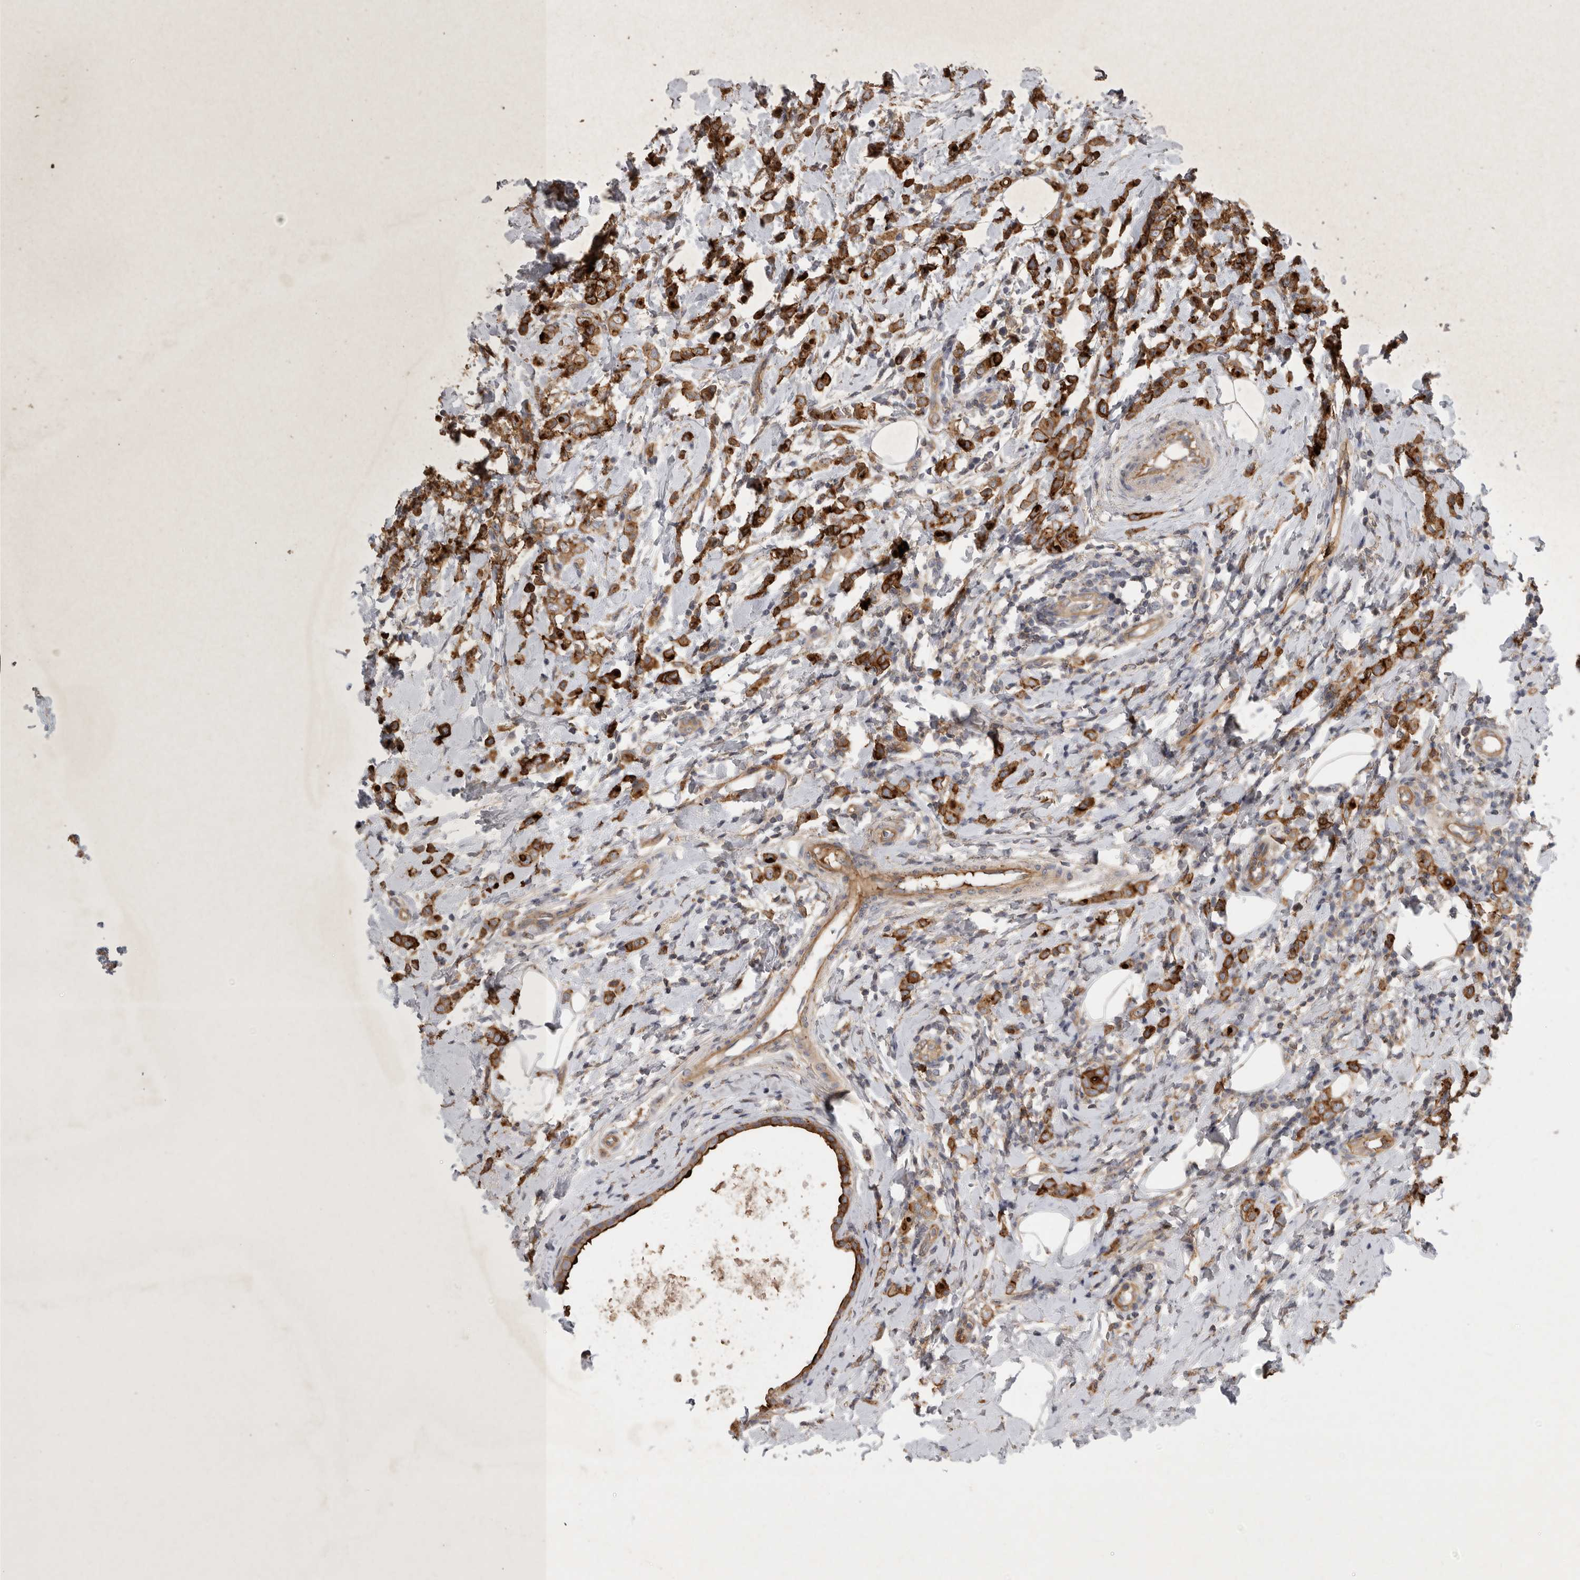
{"staining": {"intensity": "moderate", "quantity": ">75%", "location": "cytoplasmic/membranous"}, "tissue": "breast cancer", "cell_type": "Tumor cells", "image_type": "cancer", "snomed": [{"axis": "morphology", "description": "Lobular carcinoma"}, {"axis": "topography", "description": "Breast"}], "caption": "Breast lobular carcinoma stained for a protein displays moderate cytoplasmic/membranous positivity in tumor cells.", "gene": "MLPH", "patient": {"sex": "female", "age": 47}}